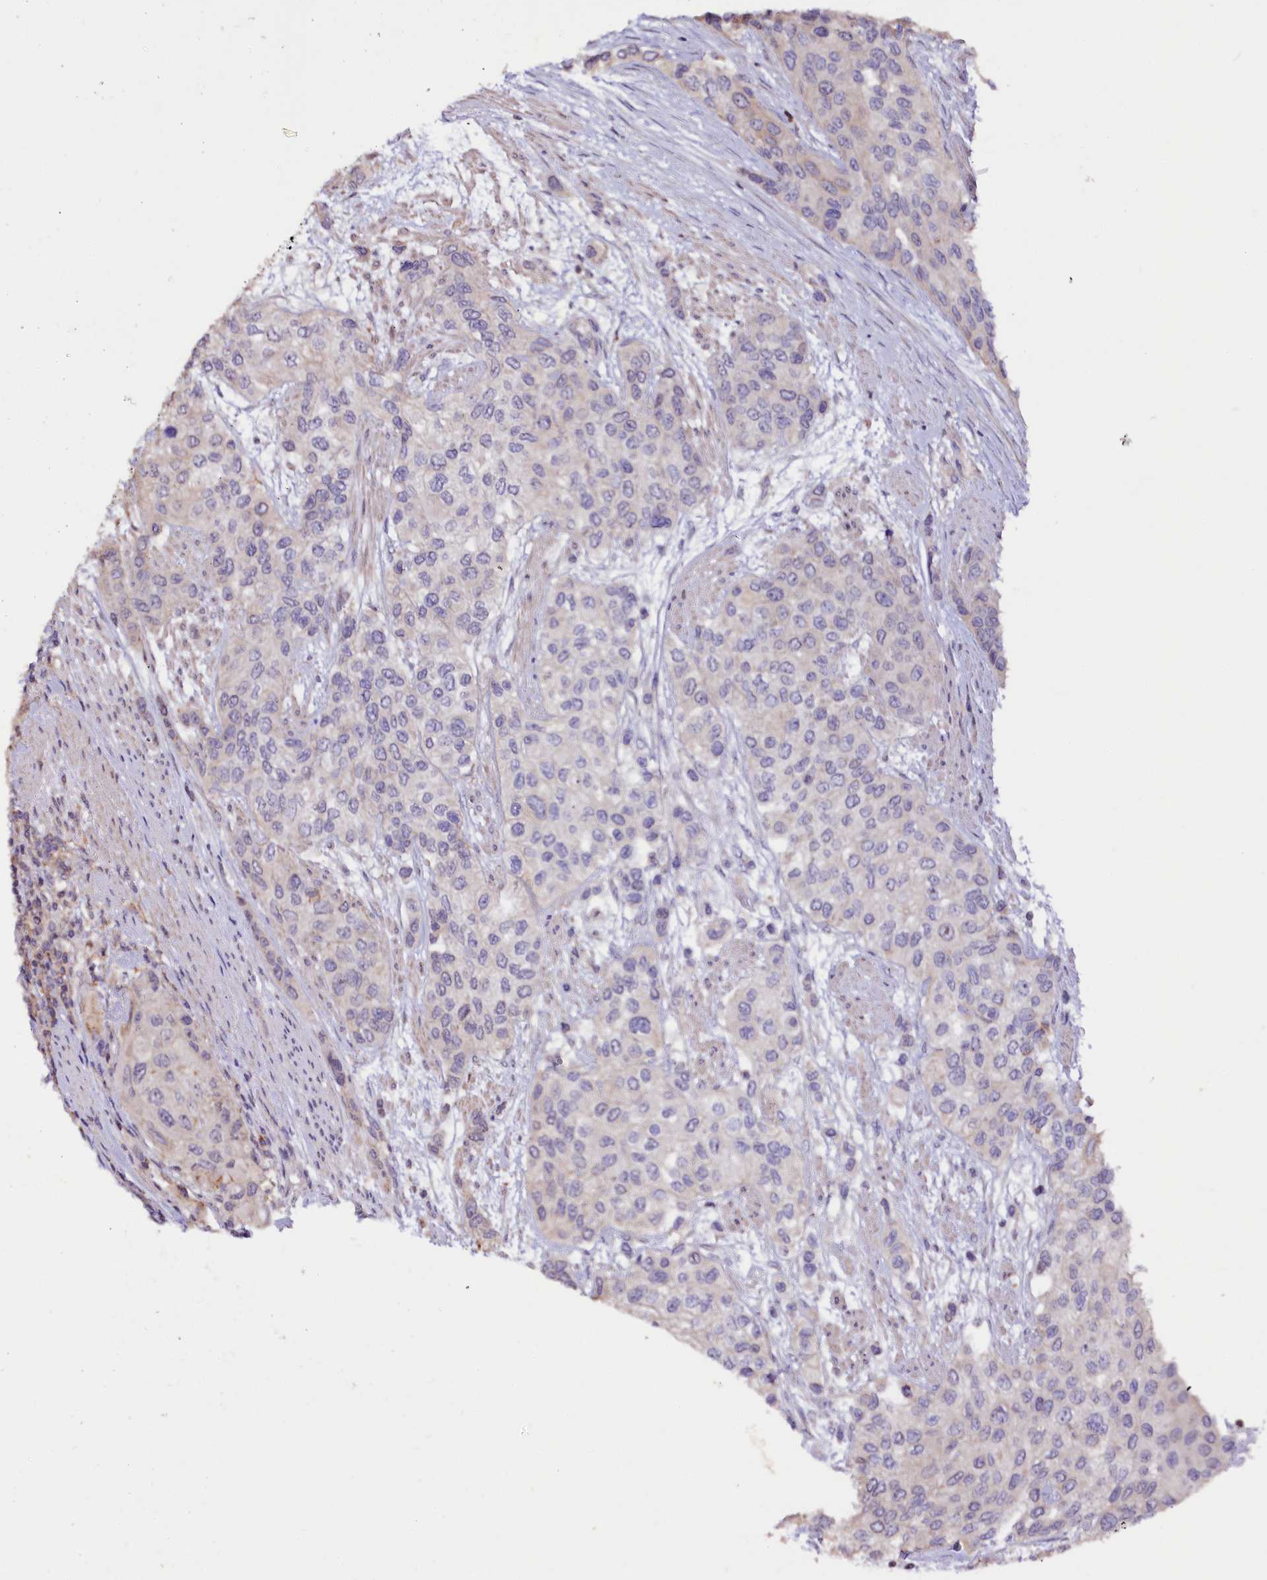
{"staining": {"intensity": "negative", "quantity": "none", "location": "none"}, "tissue": "urothelial cancer", "cell_type": "Tumor cells", "image_type": "cancer", "snomed": [{"axis": "morphology", "description": "Normal tissue, NOS"}, {"axis": "morphology", "description": "Urothelial carcinoma, High grade"}, {"axis": "topography", "description": "Vascular tissue"}, {"axis": "topography", "description": "Urinary bladder"}], "caption": "Immunohistochemistry (IHC) photomicrograph of neoplastic tissue: high-grade urothelial carcinoma stained with DAB reveals no significant protein positivity in tumor cells.", "gene": "RPUSD3", "patient": {"sex": "female", "age": 56}}